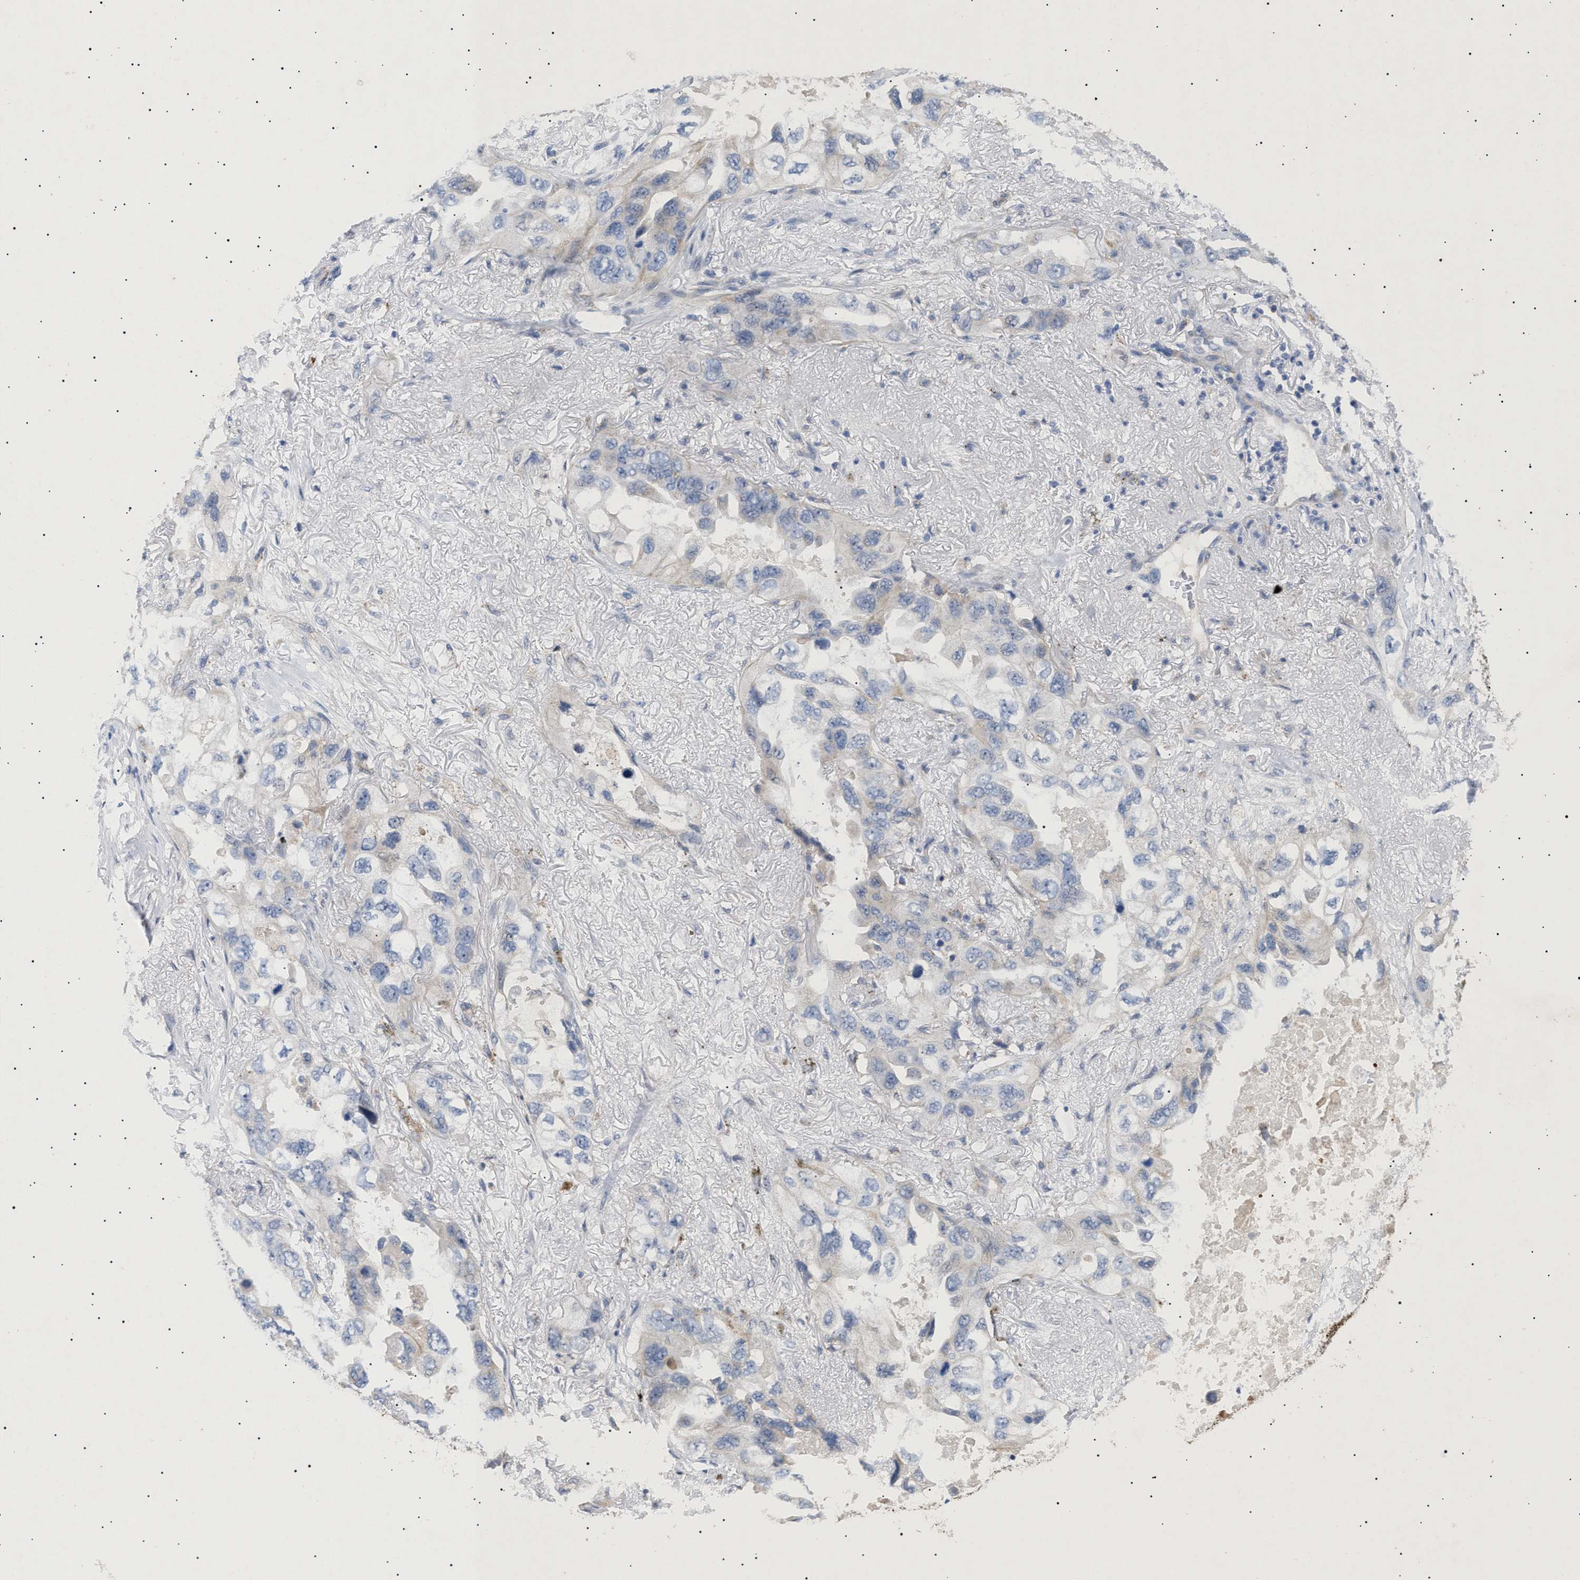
{"staining": {"intensity": "negative", "quantity": "none", "location": "none"}, "tissue": "lung cancer", "cell_type": "Tumor cells", "image_type": "cancer", "snomed": [{"axis": "morphology", "description": "Squamous cell carcinoma, NOS"}, {"axis": "topography", "description": "Lung"}], "caption": "An image of human squamous cell carcinoma (lung) is negative for staining in tumor cells.", "gene": "SIRT5", "patient": {"sex": "female", "age": 73}}